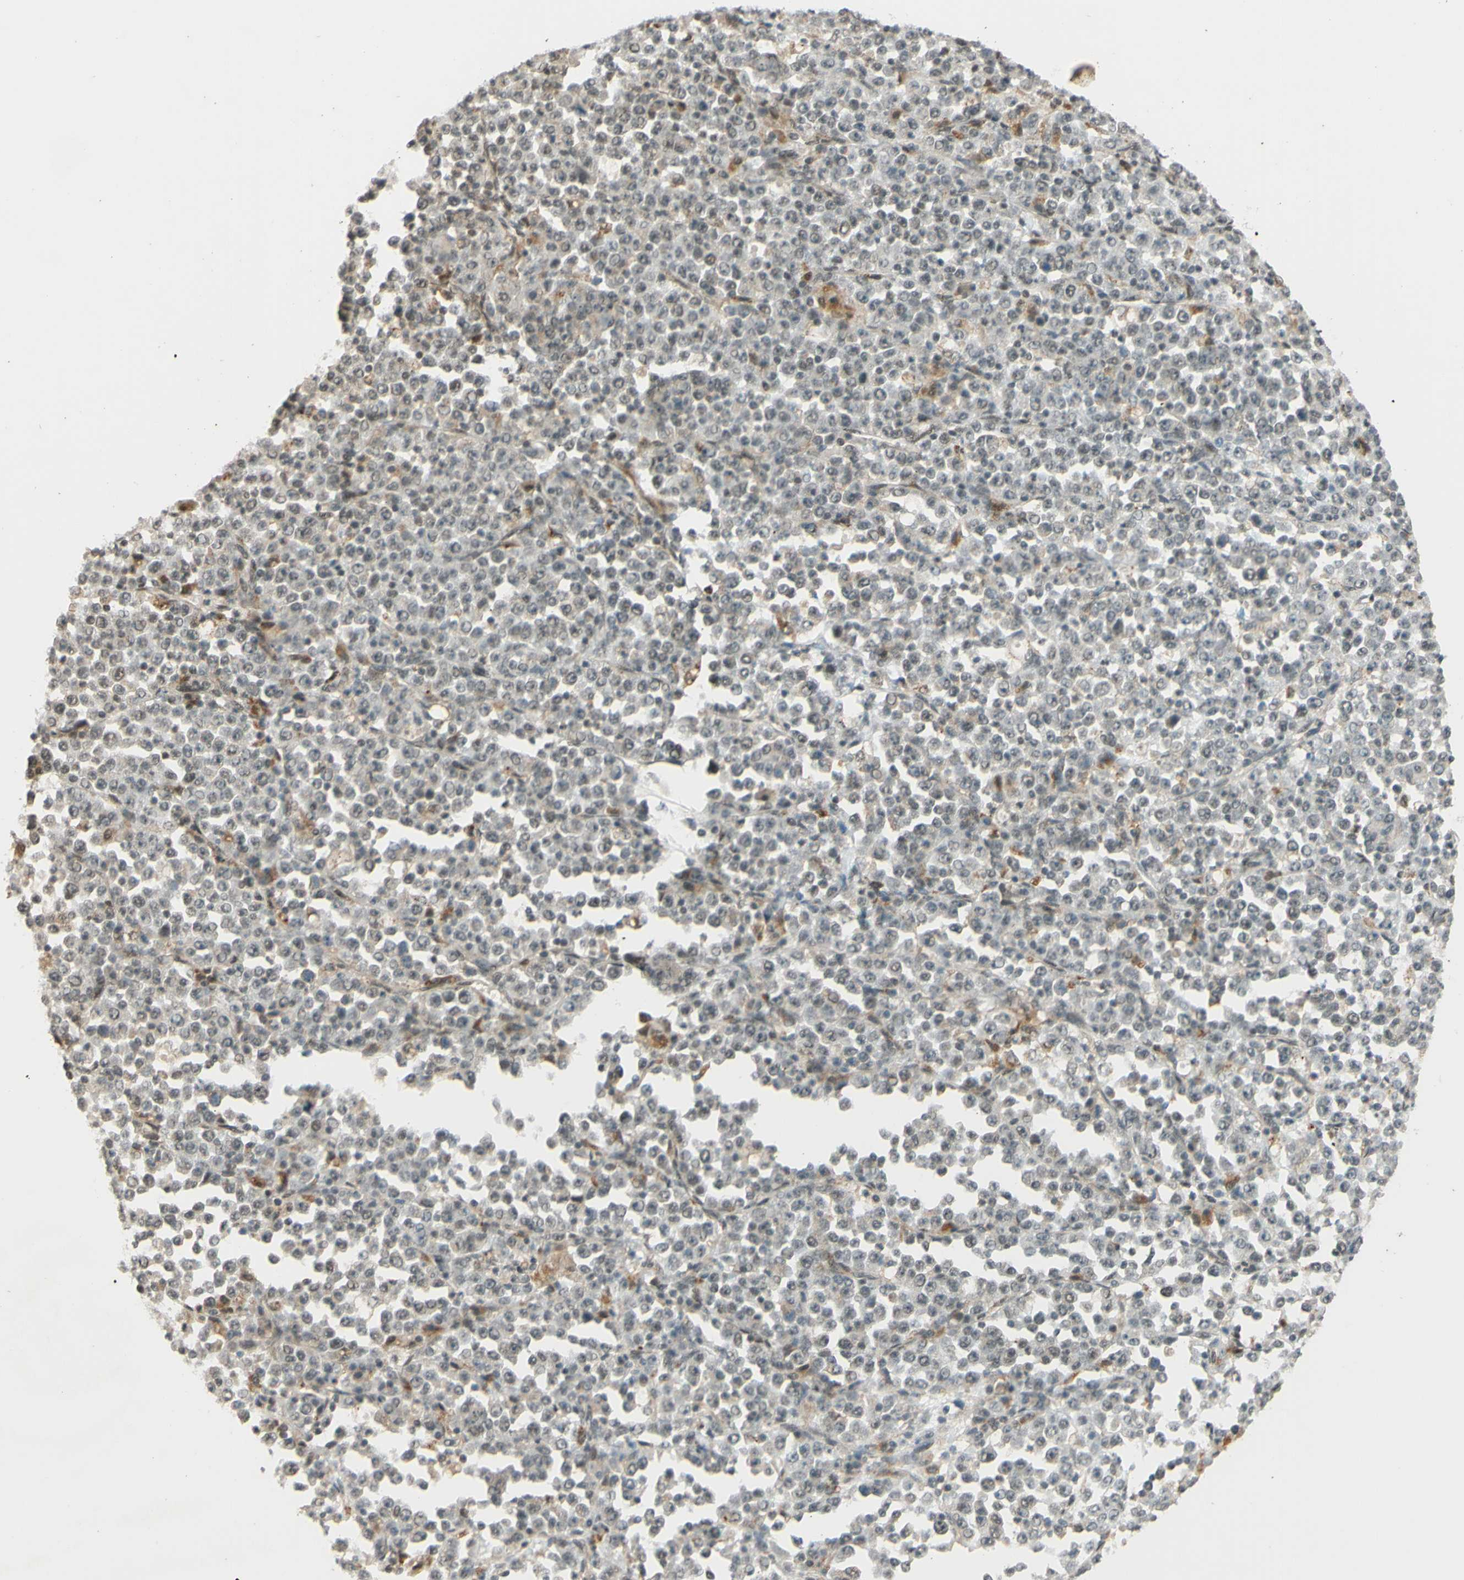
{"staining": {"intensity": "negative", "quantity": "none", "location": "none"}, "tissue": "stomach cancer", "cell_type": "Tumor cells", "image_type": "cancer", "snomed": [{"axis": "morphology", "description": "Normal tissue, NOS"}, {"axis": "morphology", "description": "Adenocarcinoma, NOS"}, {"axis": "topography", "description": "Stomach, upper"}, {"axis": "topography", "description": "Stomach"}], "caption": "High power microscopy image of an immunohistochemistry (IHC) histopathology image of stomach cancer (adenocarcinoma), revealing no significant staining in tumor cells.", "gene": "SMARCB1", "patient": {"sex": "male", "age": 59}}